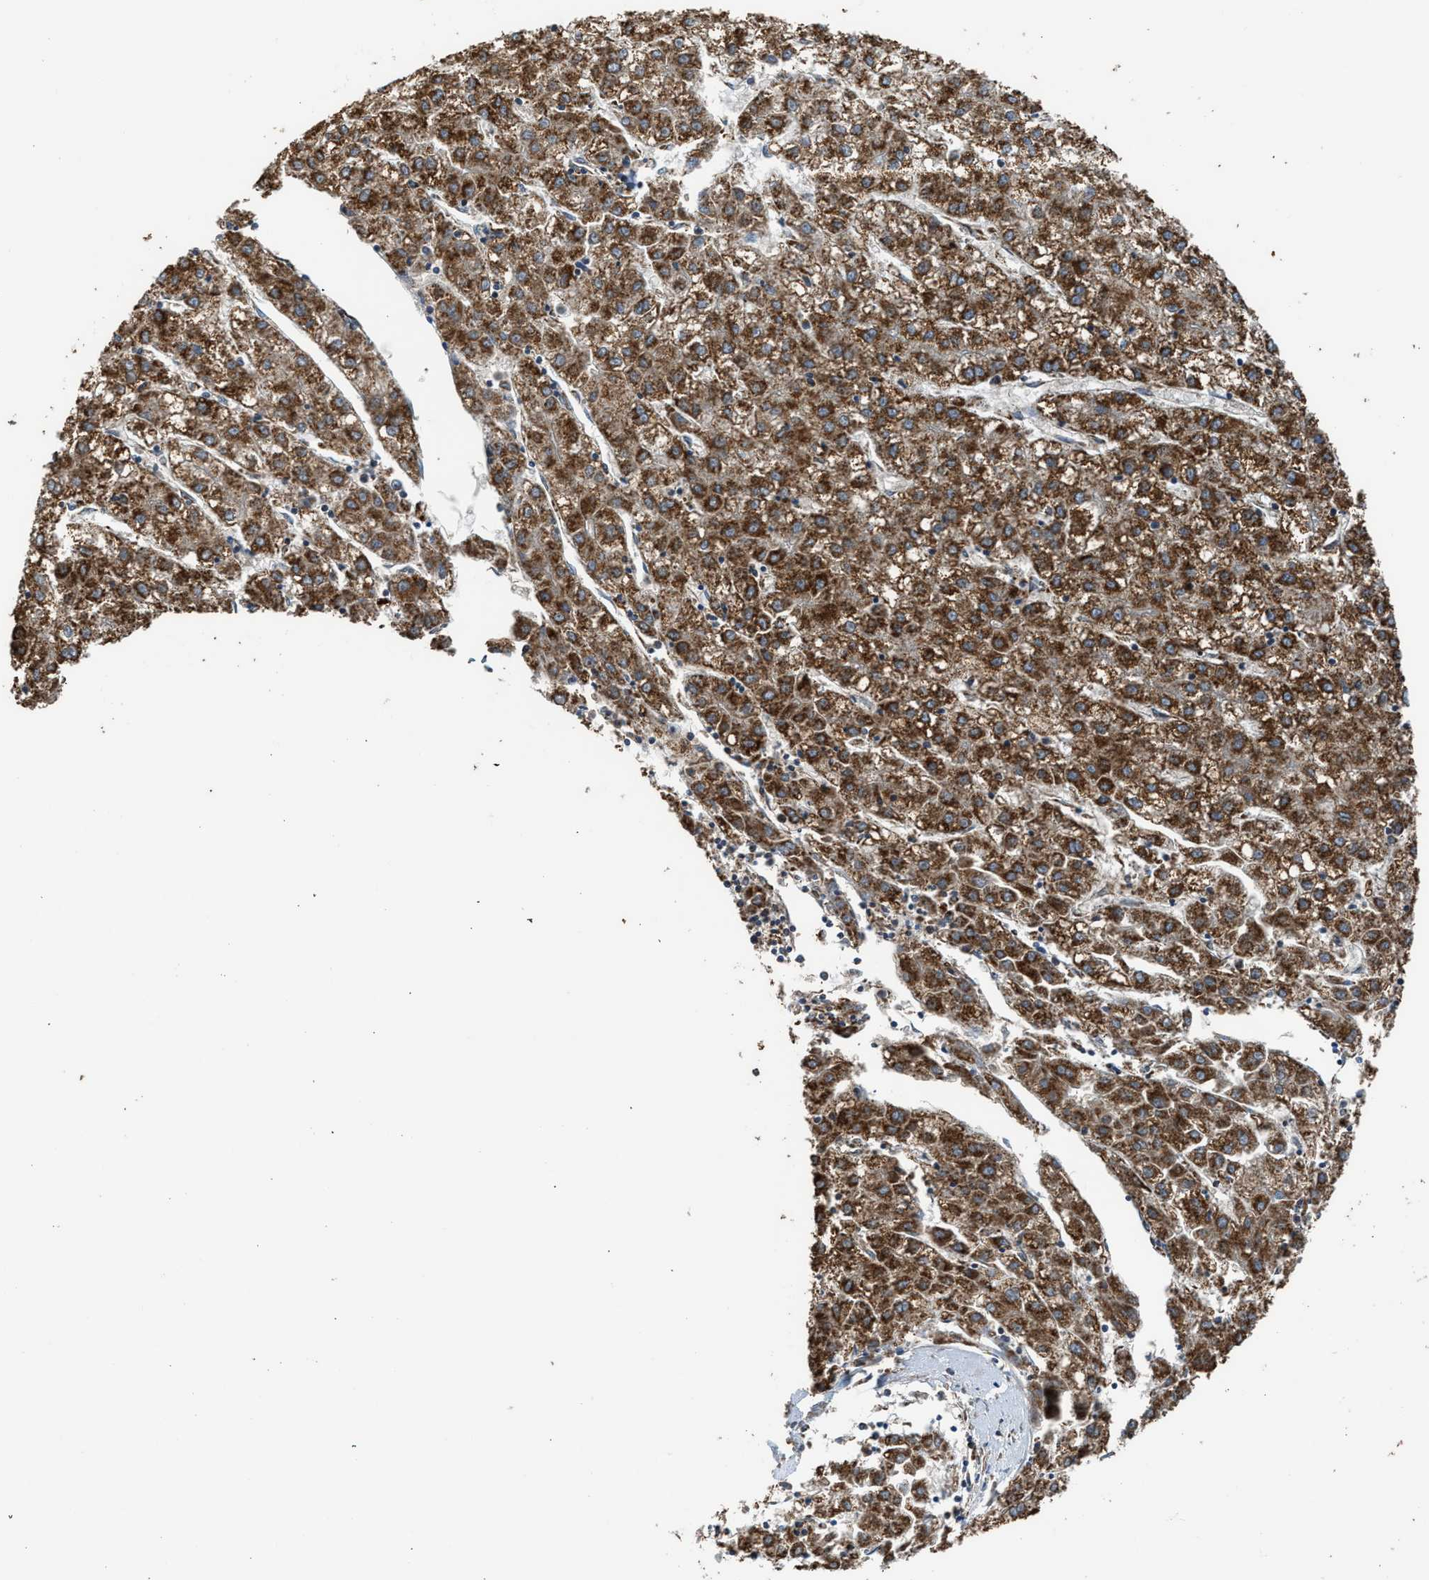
{"staining": {"intensity": "strong", "quantity": ">75%", "location": "cytoplasmic/membranous"}, "tissue": "liver cancer", "cell_type": "Tumor cells", "image_type": "cancer", "snomed": [{"axis": "morphology", "description": "Carcinoma, Hepatocellular, NOS"}, {"axis": "topography", "description": "Liver"}], "caption": "Immunohistochemical staining of human liver cancer displays high levels of strong cytoplasmic/membranous protein staining in approximately >75% of tumor cells. The protein is stained brown, and the nuclei are stained in blue (DAB IHC with brightfield microscopy, high magnification).", "gene": "STARD3", "patient": {"sex": "male", "age": 72}}